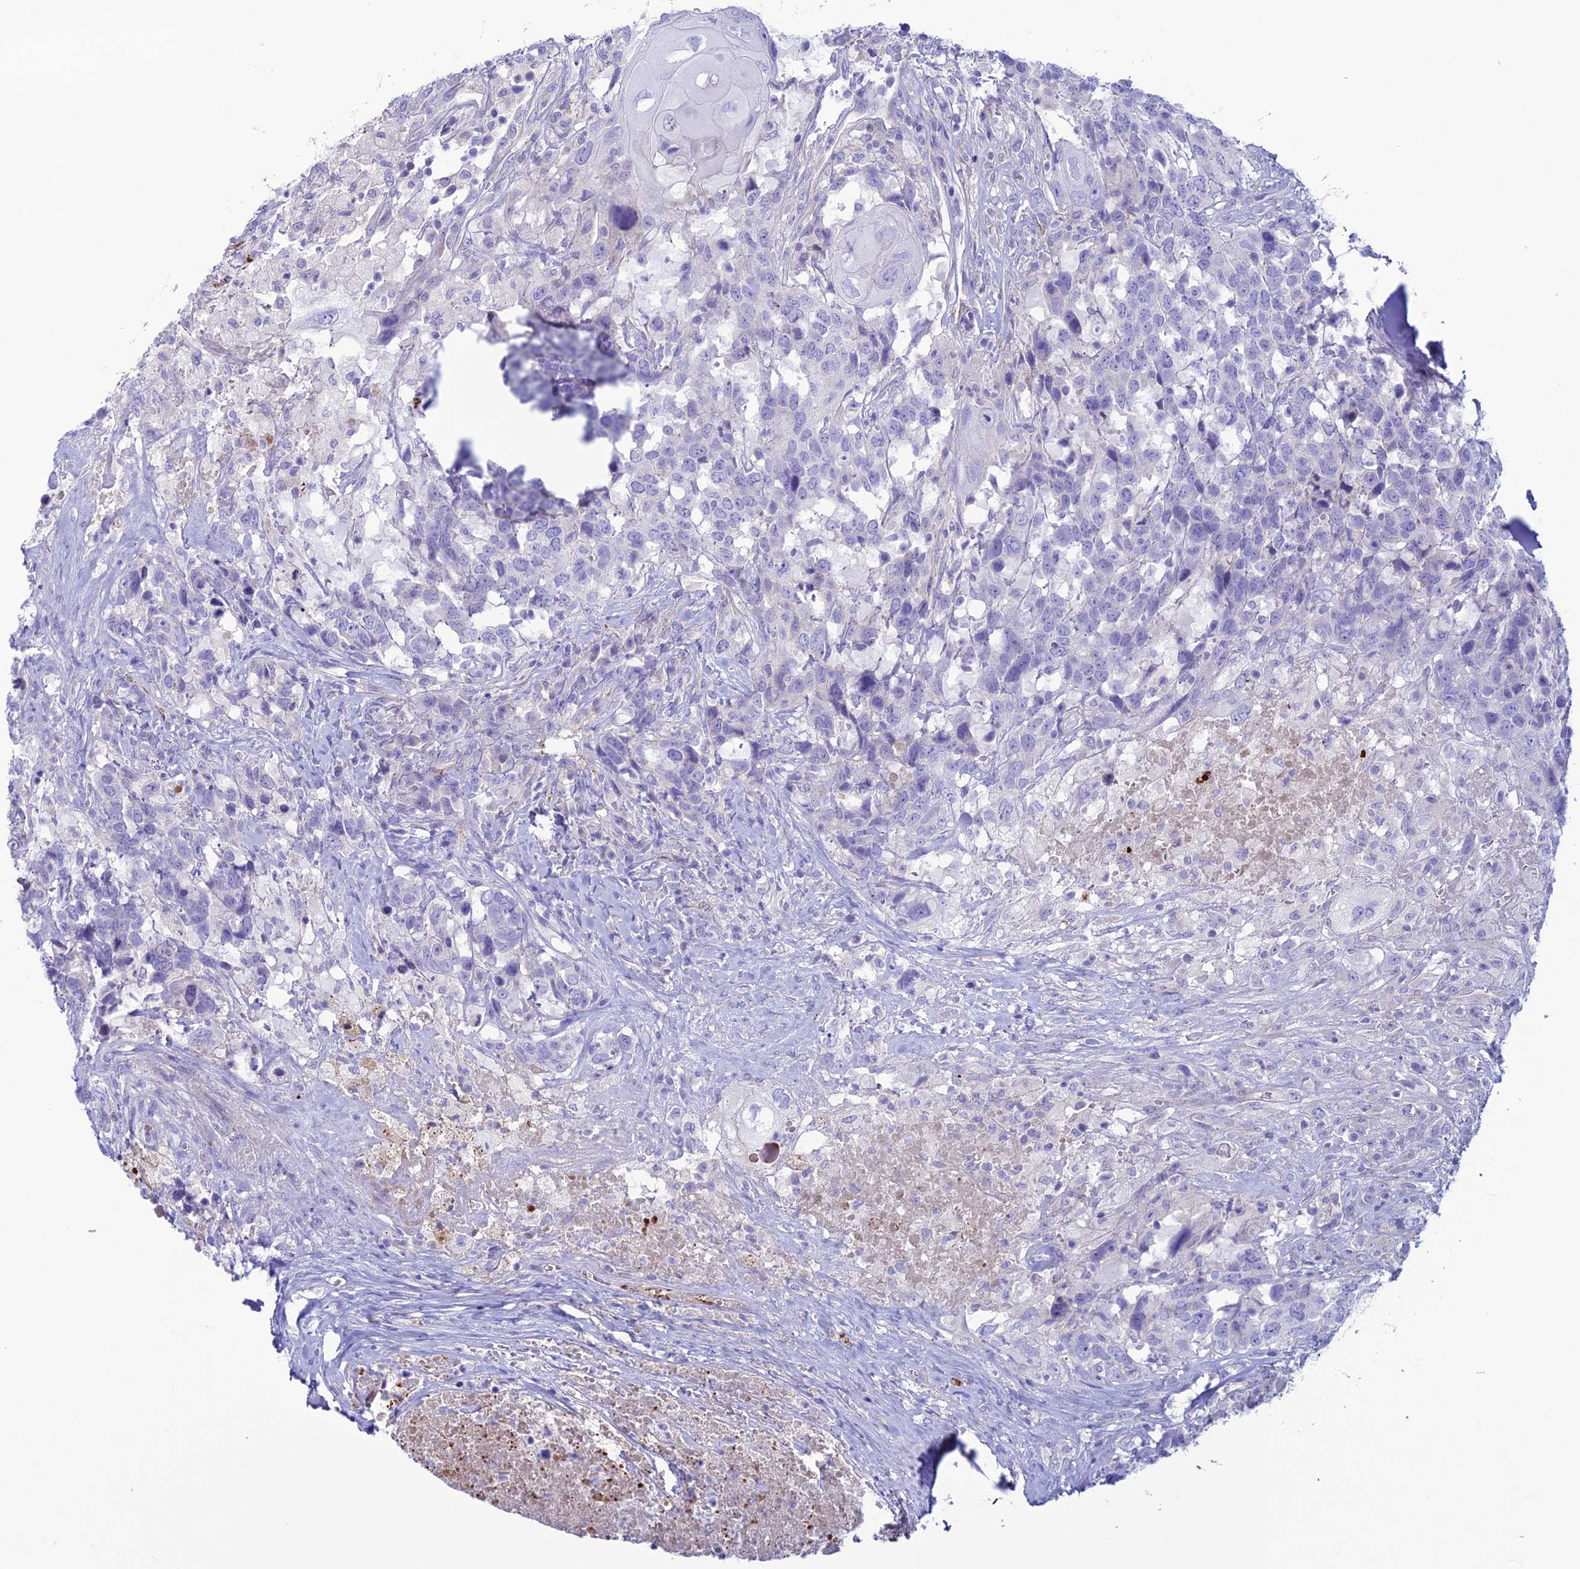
{"staining": {"intensity": "negative", "quantity": "none", "location": "none"}, "tissue": "head and neck cancer", "cell_type": "Tumor cells", "image_type": "cancer", "snomed": [{"axis": "morphology", "description": "Squamous cell carcinoma, NOS"}, {"axis": "topography", "description": "Head-Neck"}], "caption": "Immunohistochemistry (IHC) photomicrograph of human head and neck cancer stained for a protein (brown), which reveals no expression in tumor cells.", "gene": "CDC42EP5", "patient": {"sex": "male", "age": 66}}